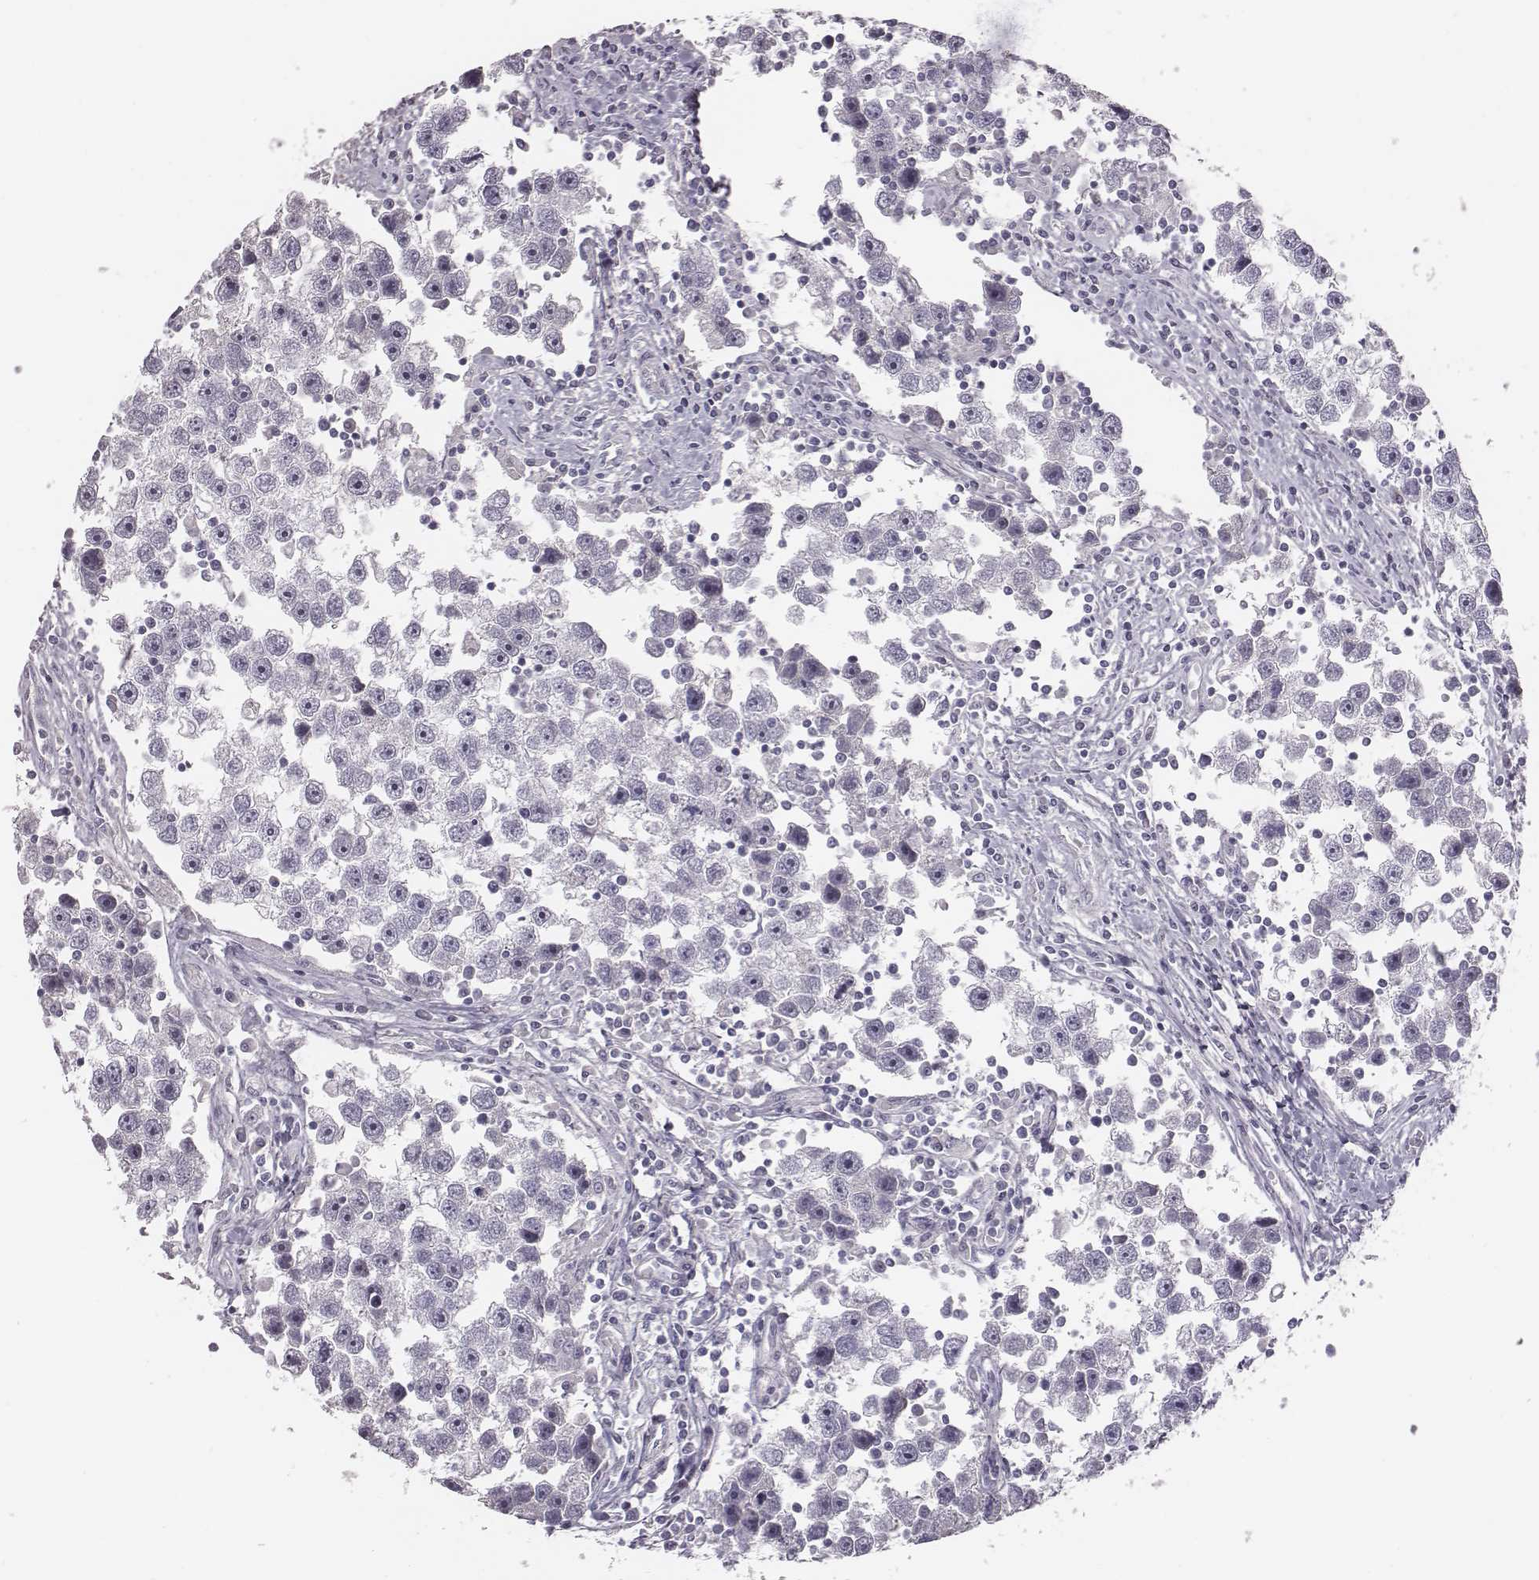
{"staining": {"intensity": "negative", "quantity": "none", "location": "none"}, "tissue": "testis cancer", "cell_type": "Tumor cells", "image_type": "cancer", "snomed": [{"axis": "morphology", "description": "Seminoma, NOS"}, {"axis": "topography", "description": "Testis"}], "caption": "IHC of human seminoma (testis) shows no staining in tumor cells. The staining was performed using DAB to visualize the protein expression in brown, while the nuclei were stained in blue with hematoxylin (Magnification: 20x).", "gene": "CACNG4", "patient": {"sex": "male", "age": 30}}